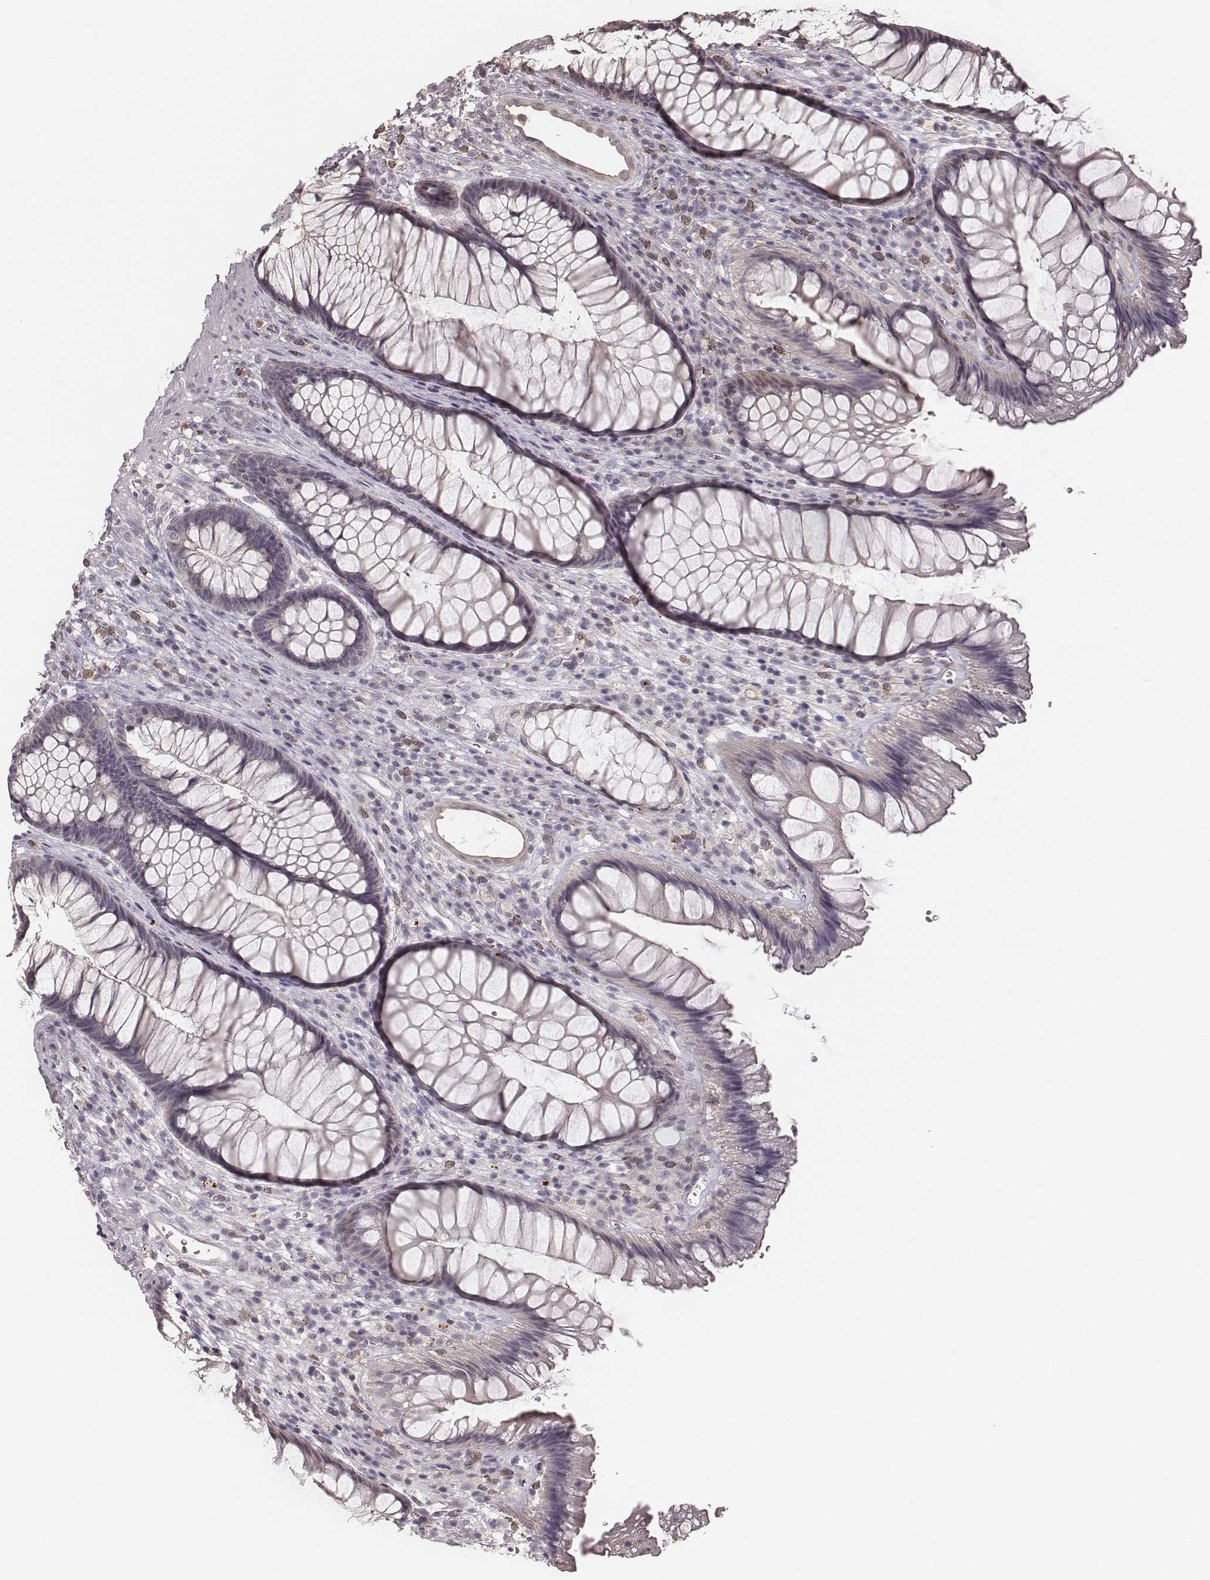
{"staining": {"intensity": "negative", "quantity": "none", "location": "none"}, "tissue": "rectum", "cell_type": "Glandular cells", "image_type": "normal", "snomed": [{"axis": "morphology", "description": "Normal tissue, NOS"}, {"axis": "topography", "description": "Smooth muscle"}, {"axis": "topography", "description": "Rectum"}], "caption": "Immunohistochemistry (IHC) of benign rectum reveals no staining in glandular cells.", "gene": "LY6K", "patient": {"sex": "male", "age": 53}}